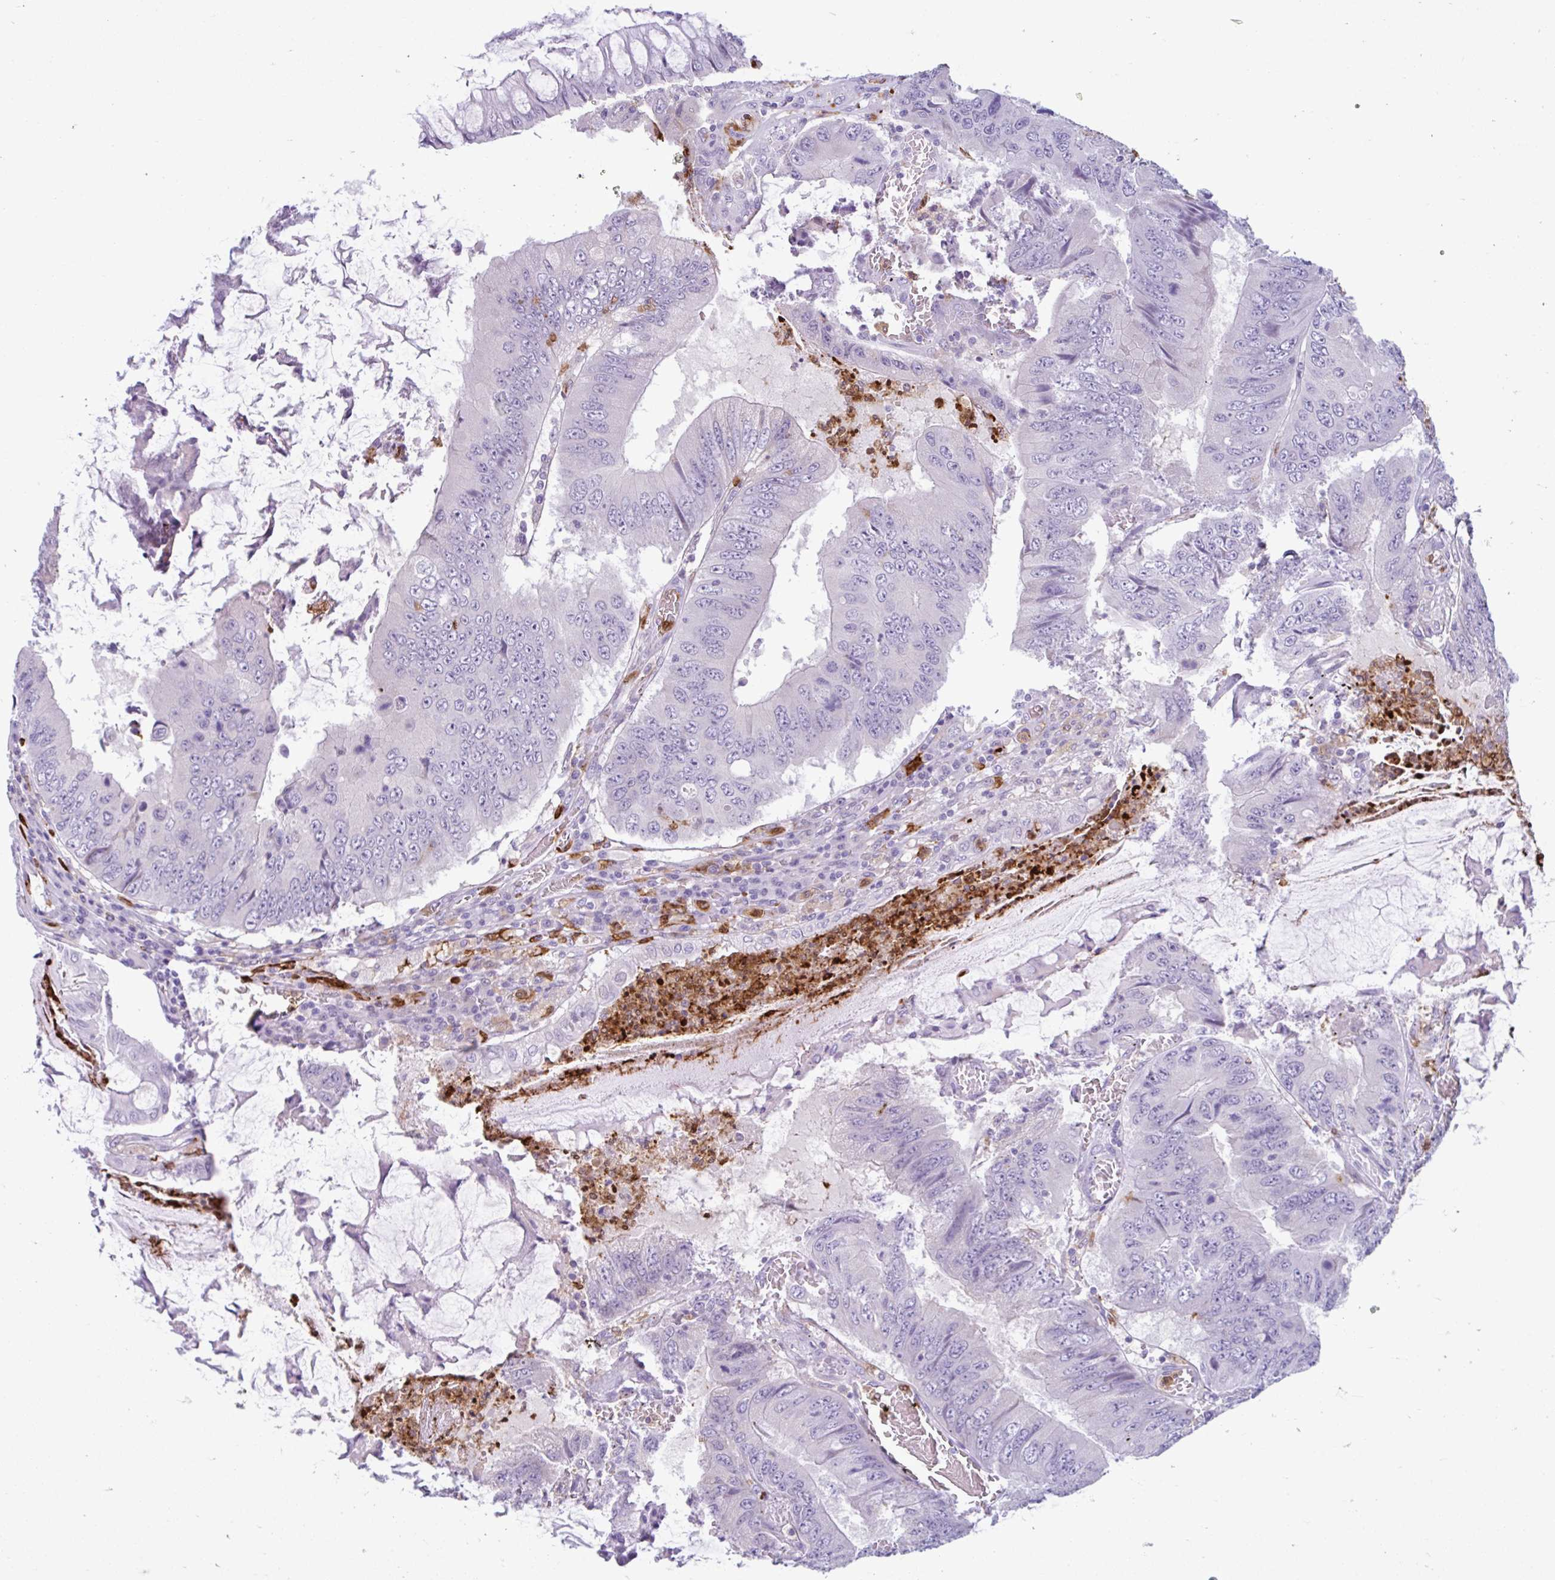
{"staining": {"intensity": "negative", "quantity": "none", "location": "none"}, "tissue": "colorectal cancer", "cell_type": "Tumor cells", "image_type": "cancer", "snomed": [{"axis": "morphology", "description": "Adenocarcinoma, NOS"}, {"axis": "topography", "description": "Colon"}], "caption": "Immunohistochemistry (IHC) of human colorectal cancer reveals no expression in tumor cells. (Brightfield microscopy of DAB (3,3'-diaminobenzidine) immunohistochemistry at high magnification).", "gene": "CEP120", "patient": {"sex": "male", "age": 53}}